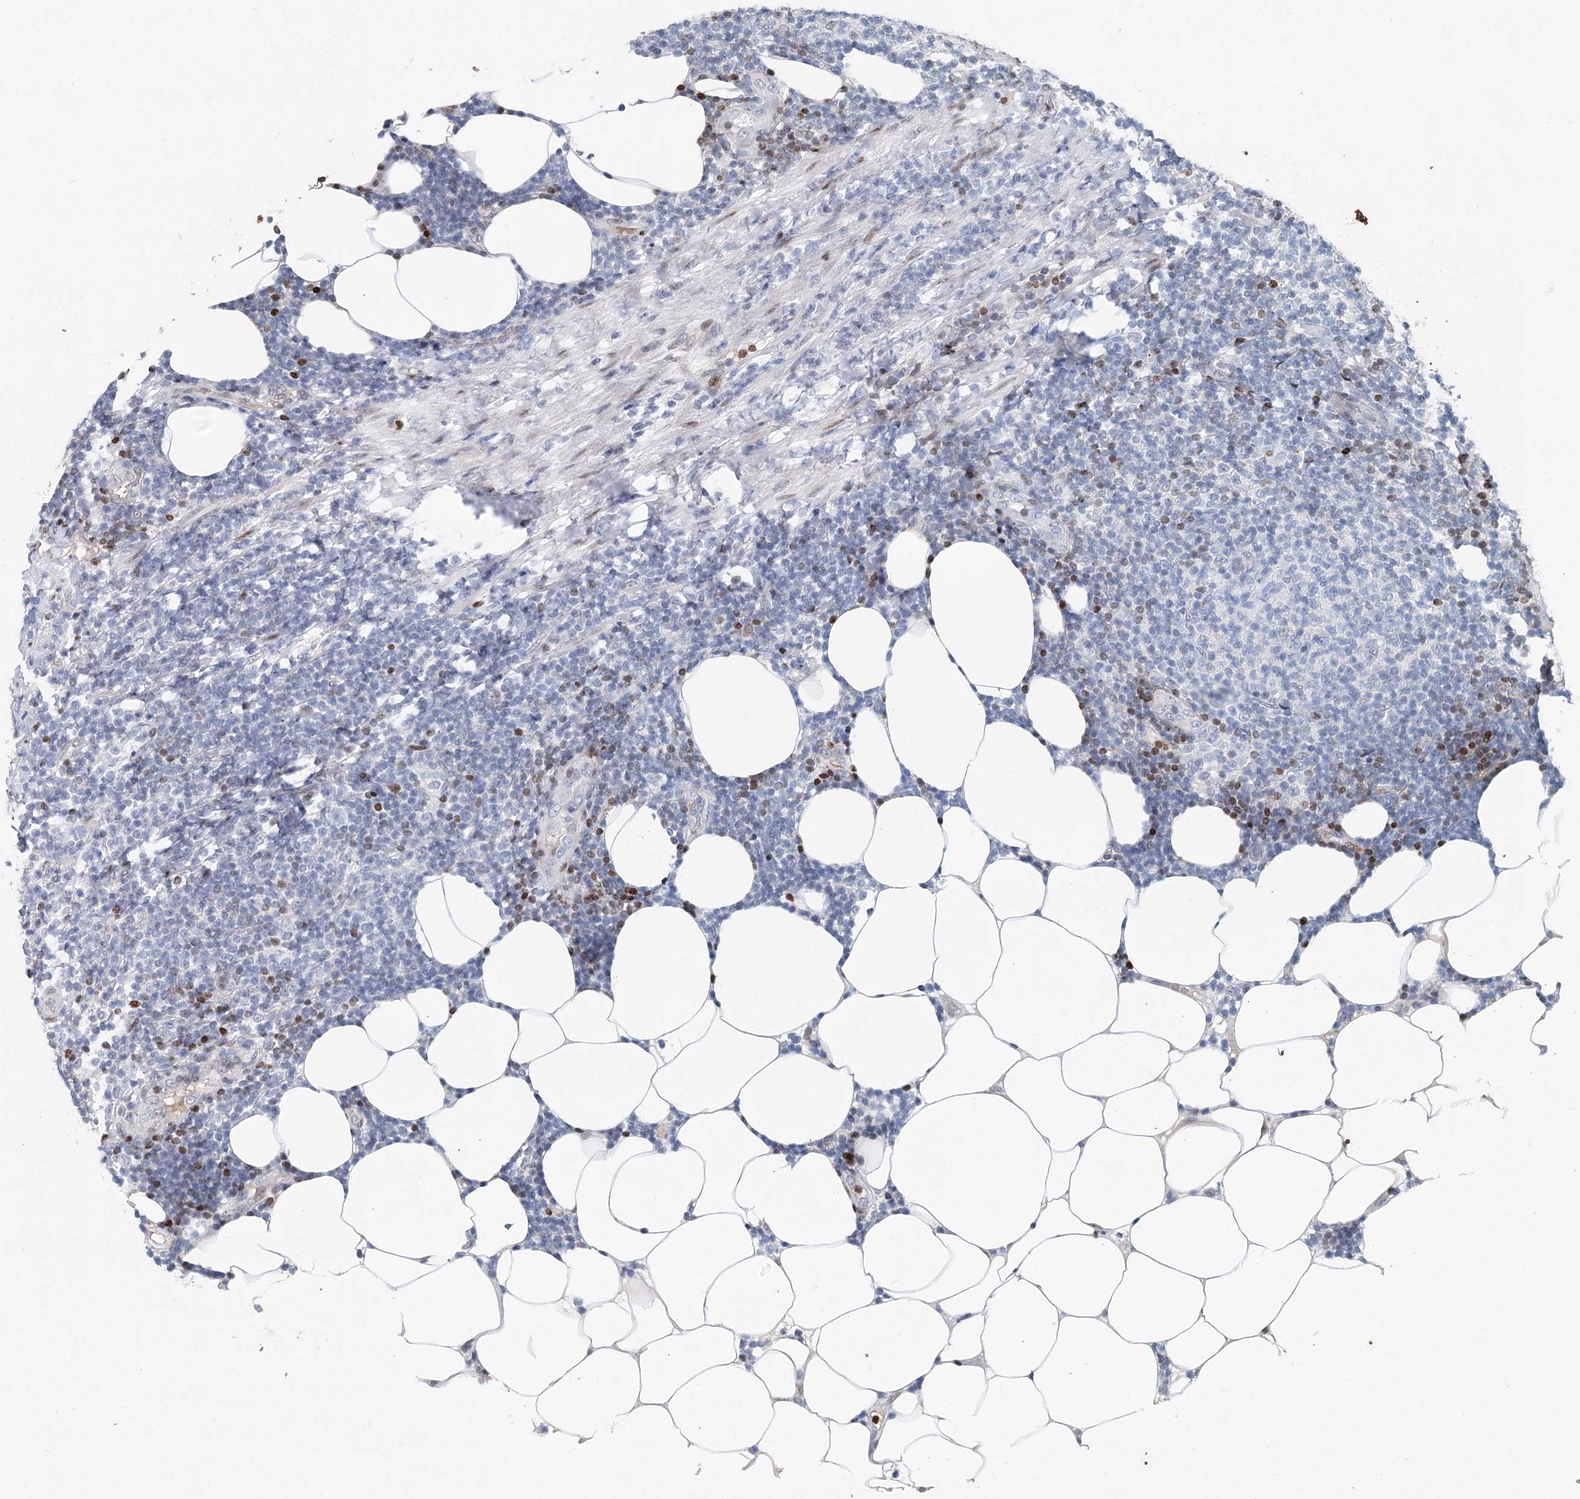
{"staining": {"intensity": "negative", "quantity": "none", "location": "none"}, "tissue": "lymphoma", "cell_type": "Tumor cells", "image_type": "cancer", "snomed": [{"axis": "morphology", "description": "Malignant lymphoma, non-Hodgkin's type, Low grade"}, {"axis": "topography", "description": "Lymph node"}], "caption": "The histopathology image demonstrates no significant expression in tumor cells of lymphoma.", "gene": "FRMD4A", "patient": {"sex": "male", "age": 66}}